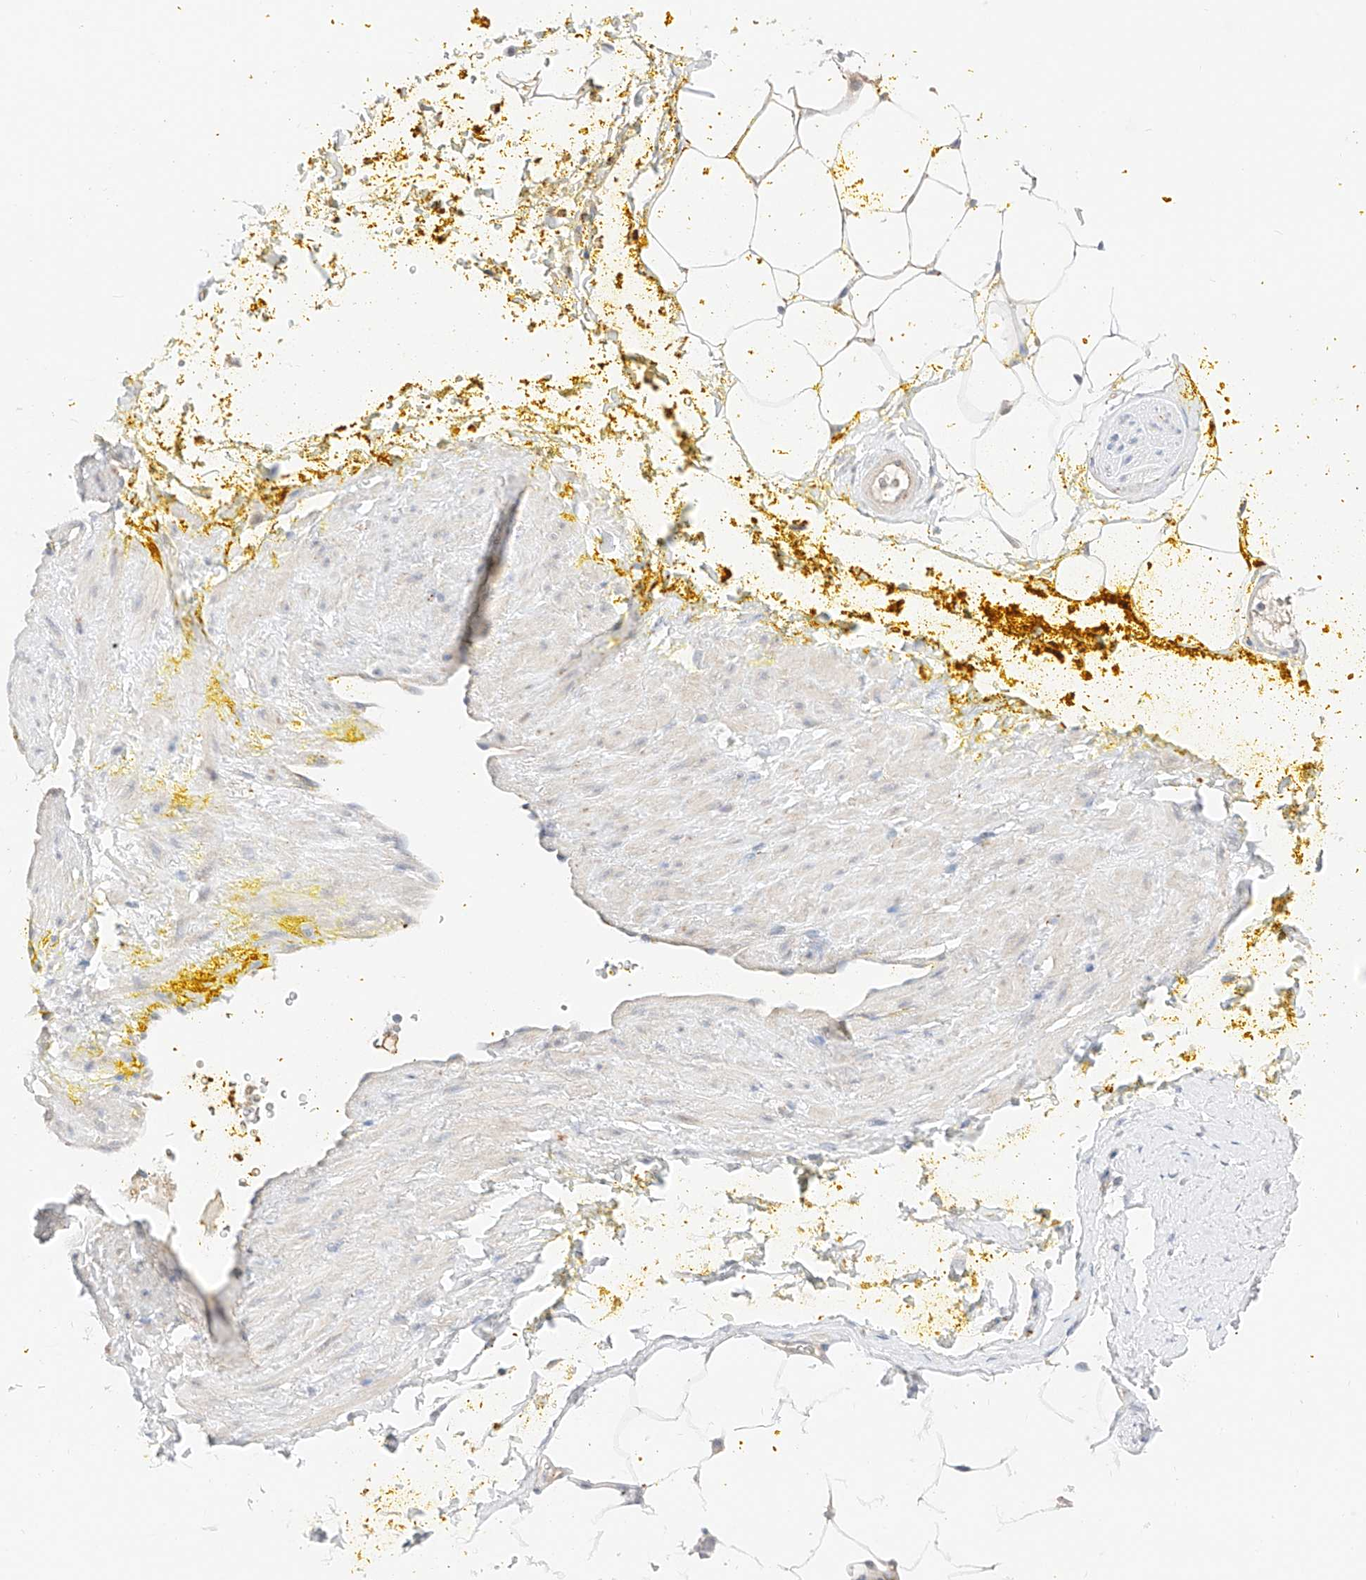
{"staining": {"intensity": "negative", "quantity": "none", "location": "none"}, "tissue": "adipose tissue", "cell_type": "Adipocytes", "image_type": "normal", "snomed": [{"axis": "morphology", "description": "Normal tissue, NOS"}, {"axis": "morphology", "description": "Adenocarcinoma, Low grade"}, {"axis": "topography", "description": "Prostate"}, {"axis": "topography", "description": "Peripheral nerve tissue"}], "caption": "This histopathology image is of normal adipose tissue stained with immunohistochemistry to label a protein in brown with the nuclei are counter-stained blue. There is no expression in adipocytes.", "gene": "GCNT1", "patient": {"sex": "male", "age": 63}}